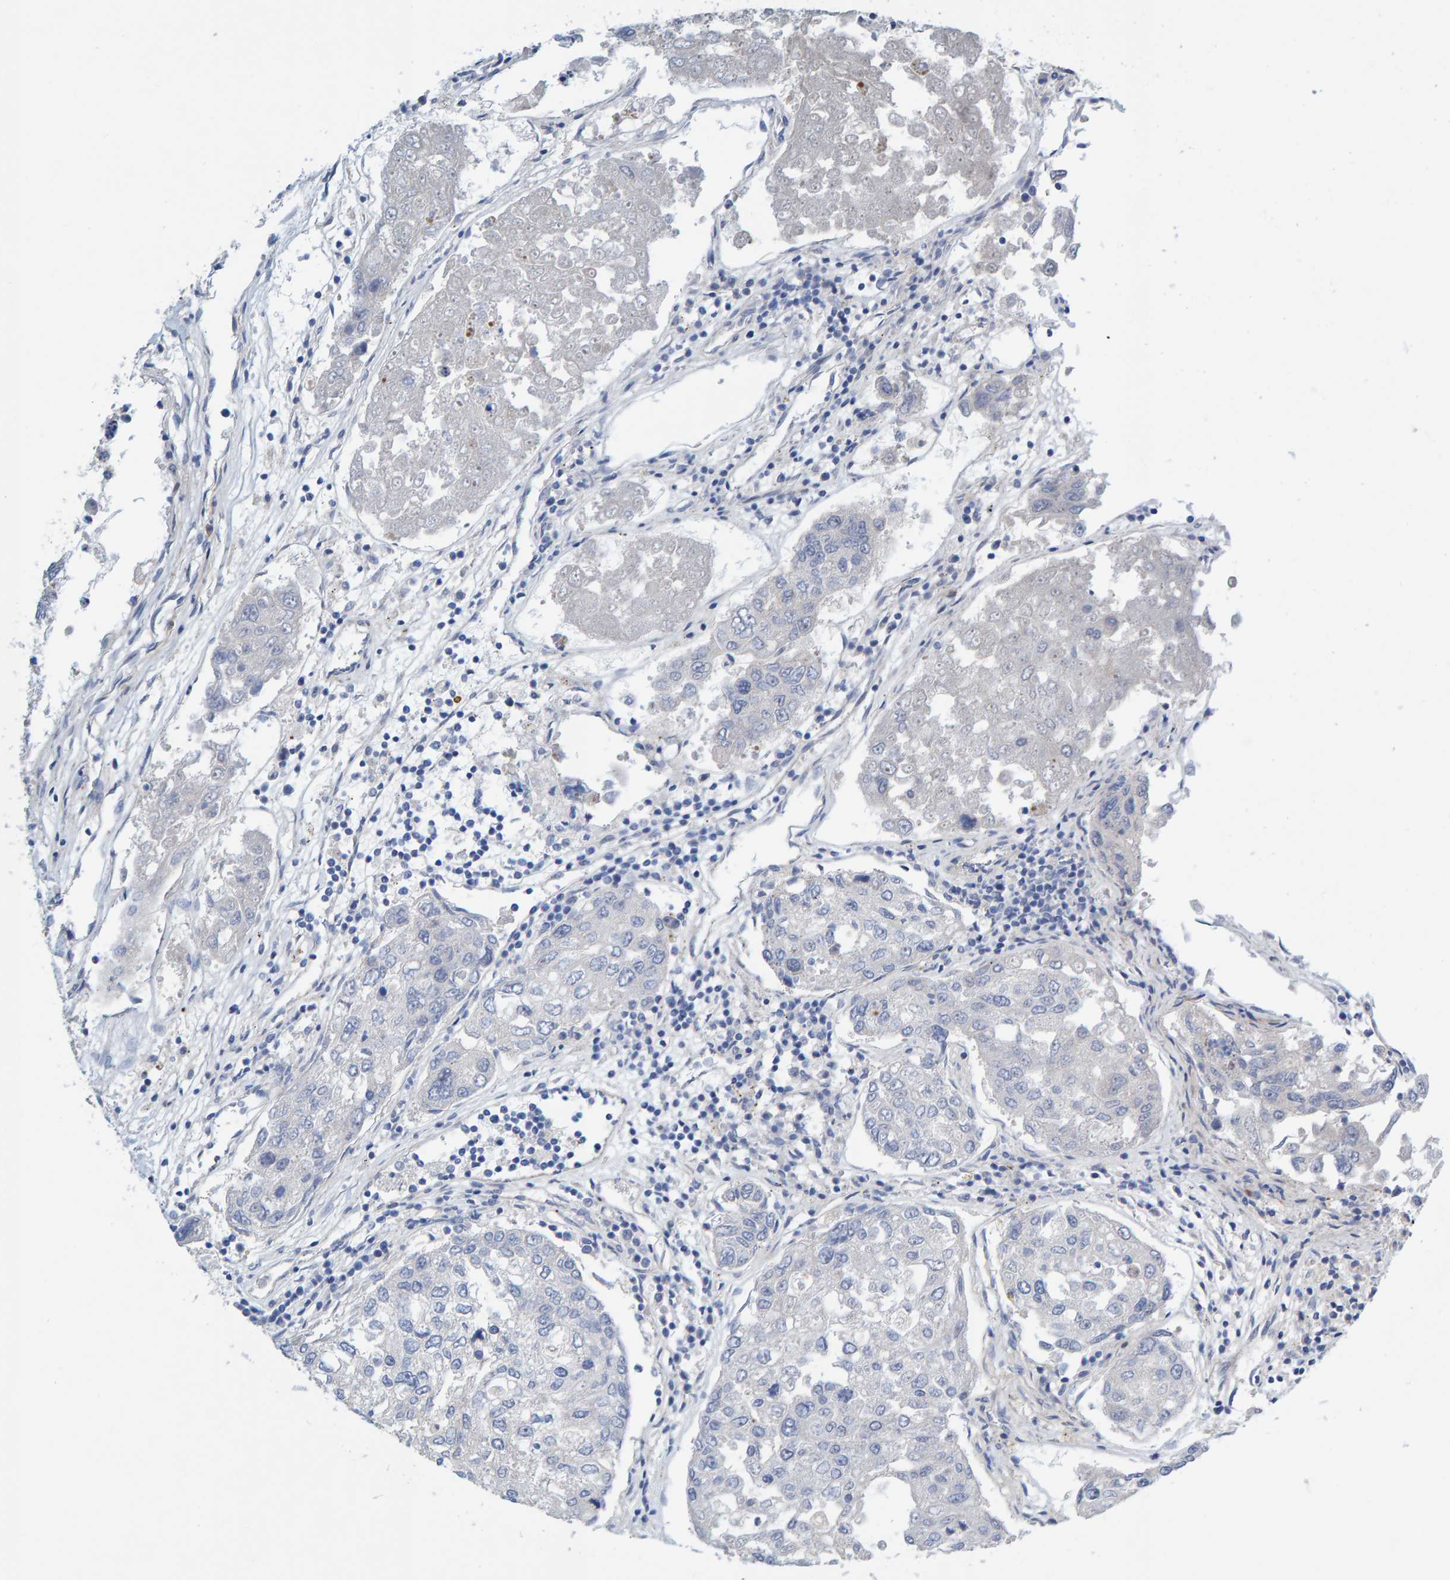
{"staining": {"intensity": "negative", "quantity": "none", "location": "none"}, "tissue": "urothelial cancer", "cell_type": "Tumor cells", "image_type": "cancer", "snomed": [{"axis": "morphology", "description": "Urothelial carcinoma, High grade"}, {"axis": "topography", "description": "Lymph node"}, {"axis": "topography", "description": "Urinary bladder"}], "caption": "DAB immunohistochemical staining of urothelial cancer reveals no significant positivity in tumor cells.", "gene": "POLG2", "patient": {"sex": "male", "age": 51}}